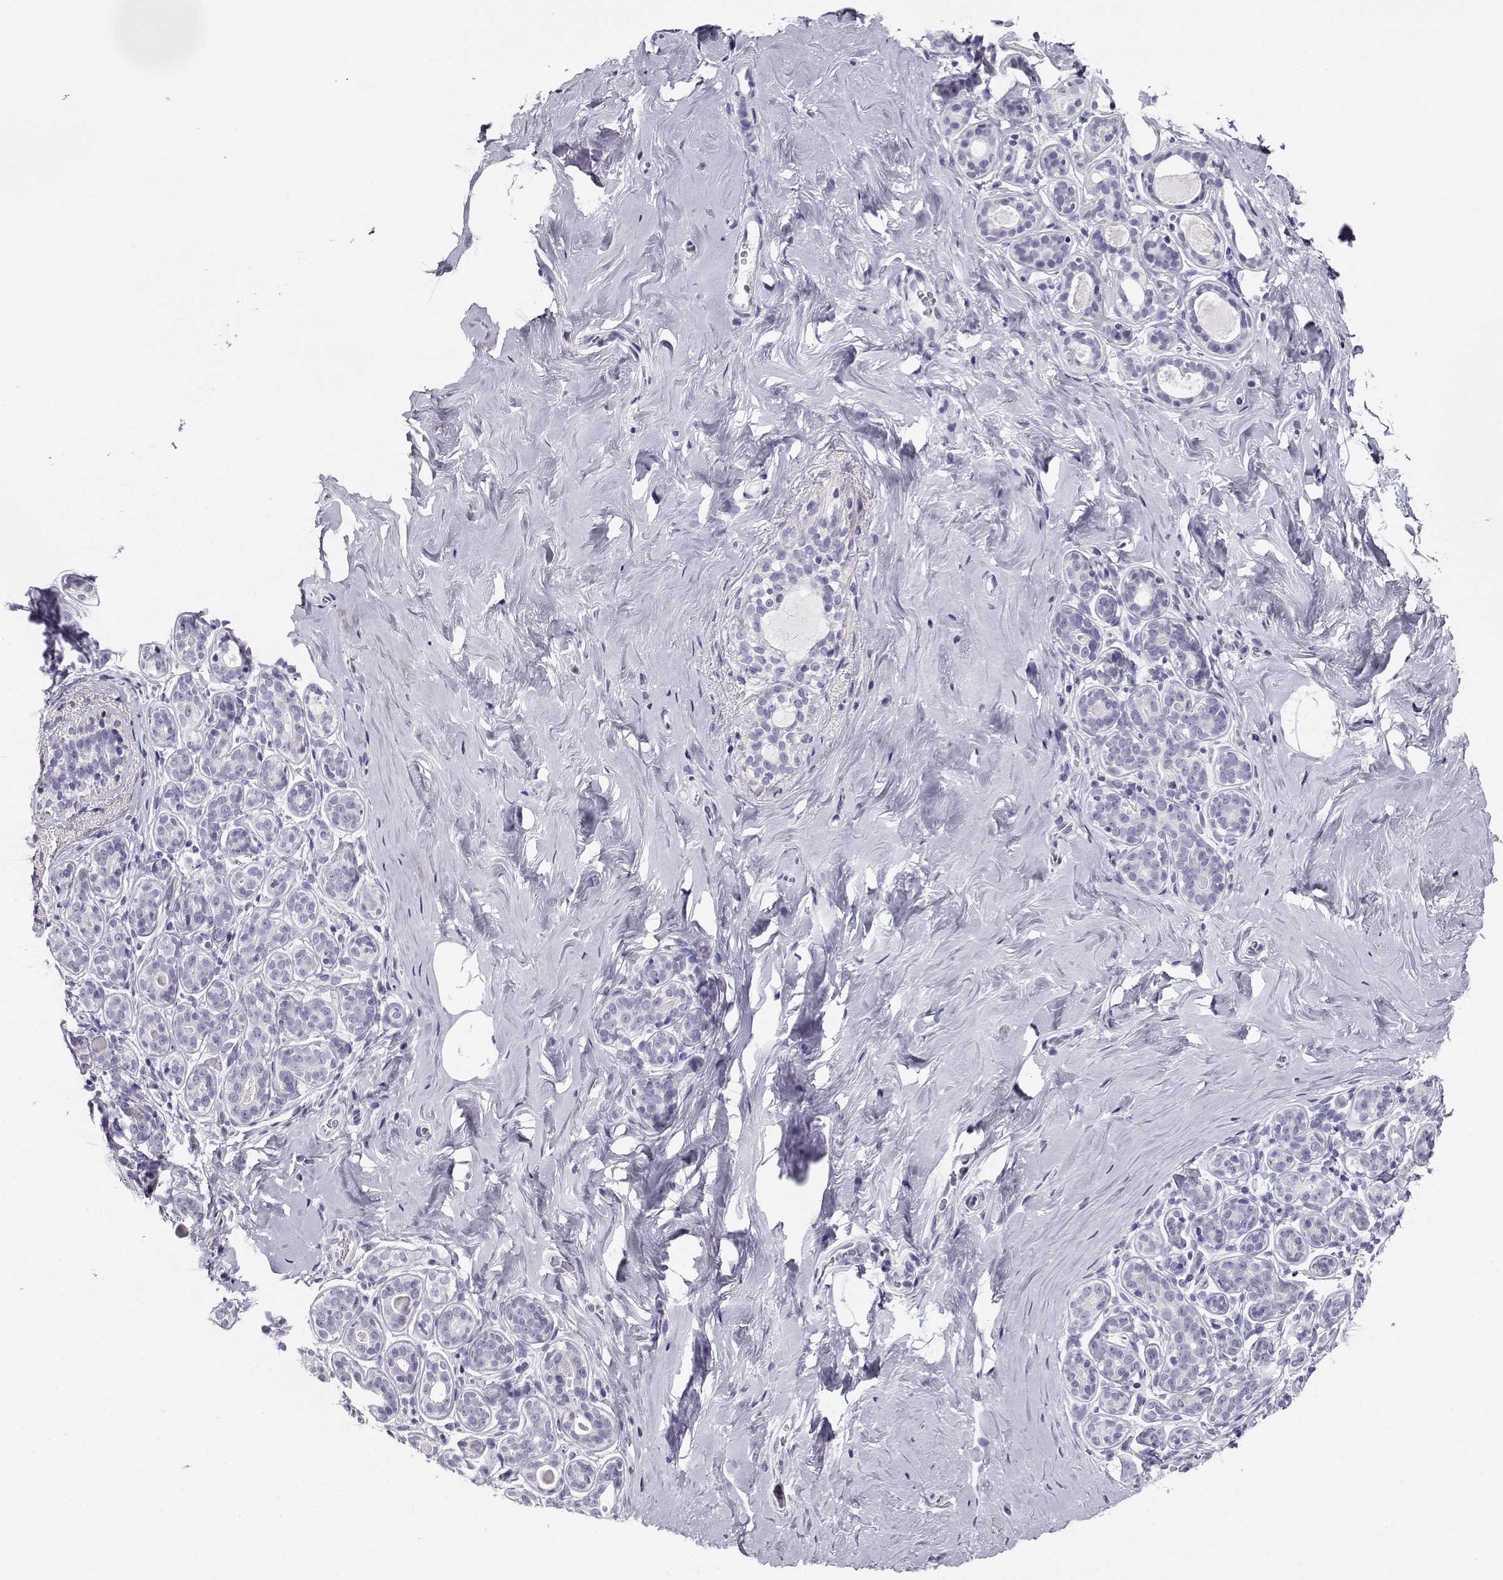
{"staining": {"intensity": "negative", "quantity": "none", "location": "none"}, "tissue": "breast", "cell_type": "Adipocytes", "image_type": "normal", "snomed": [{"axis": "morphology", "description": "Normal tissue, NOS"}, {"axis": "topography", "description": "Skin"}, {"axis": "topography", "description": "Breast"}], "caption": "Adipocytes are negative for brown protein staining in benign breast. (Brightfield microscopy of DAB (3,3'-diaminobenzidine) immunohistochemistry (IHC) at high magnification).", "gene": "CABS1", "patient": {"sex": "female", "age": 43}}